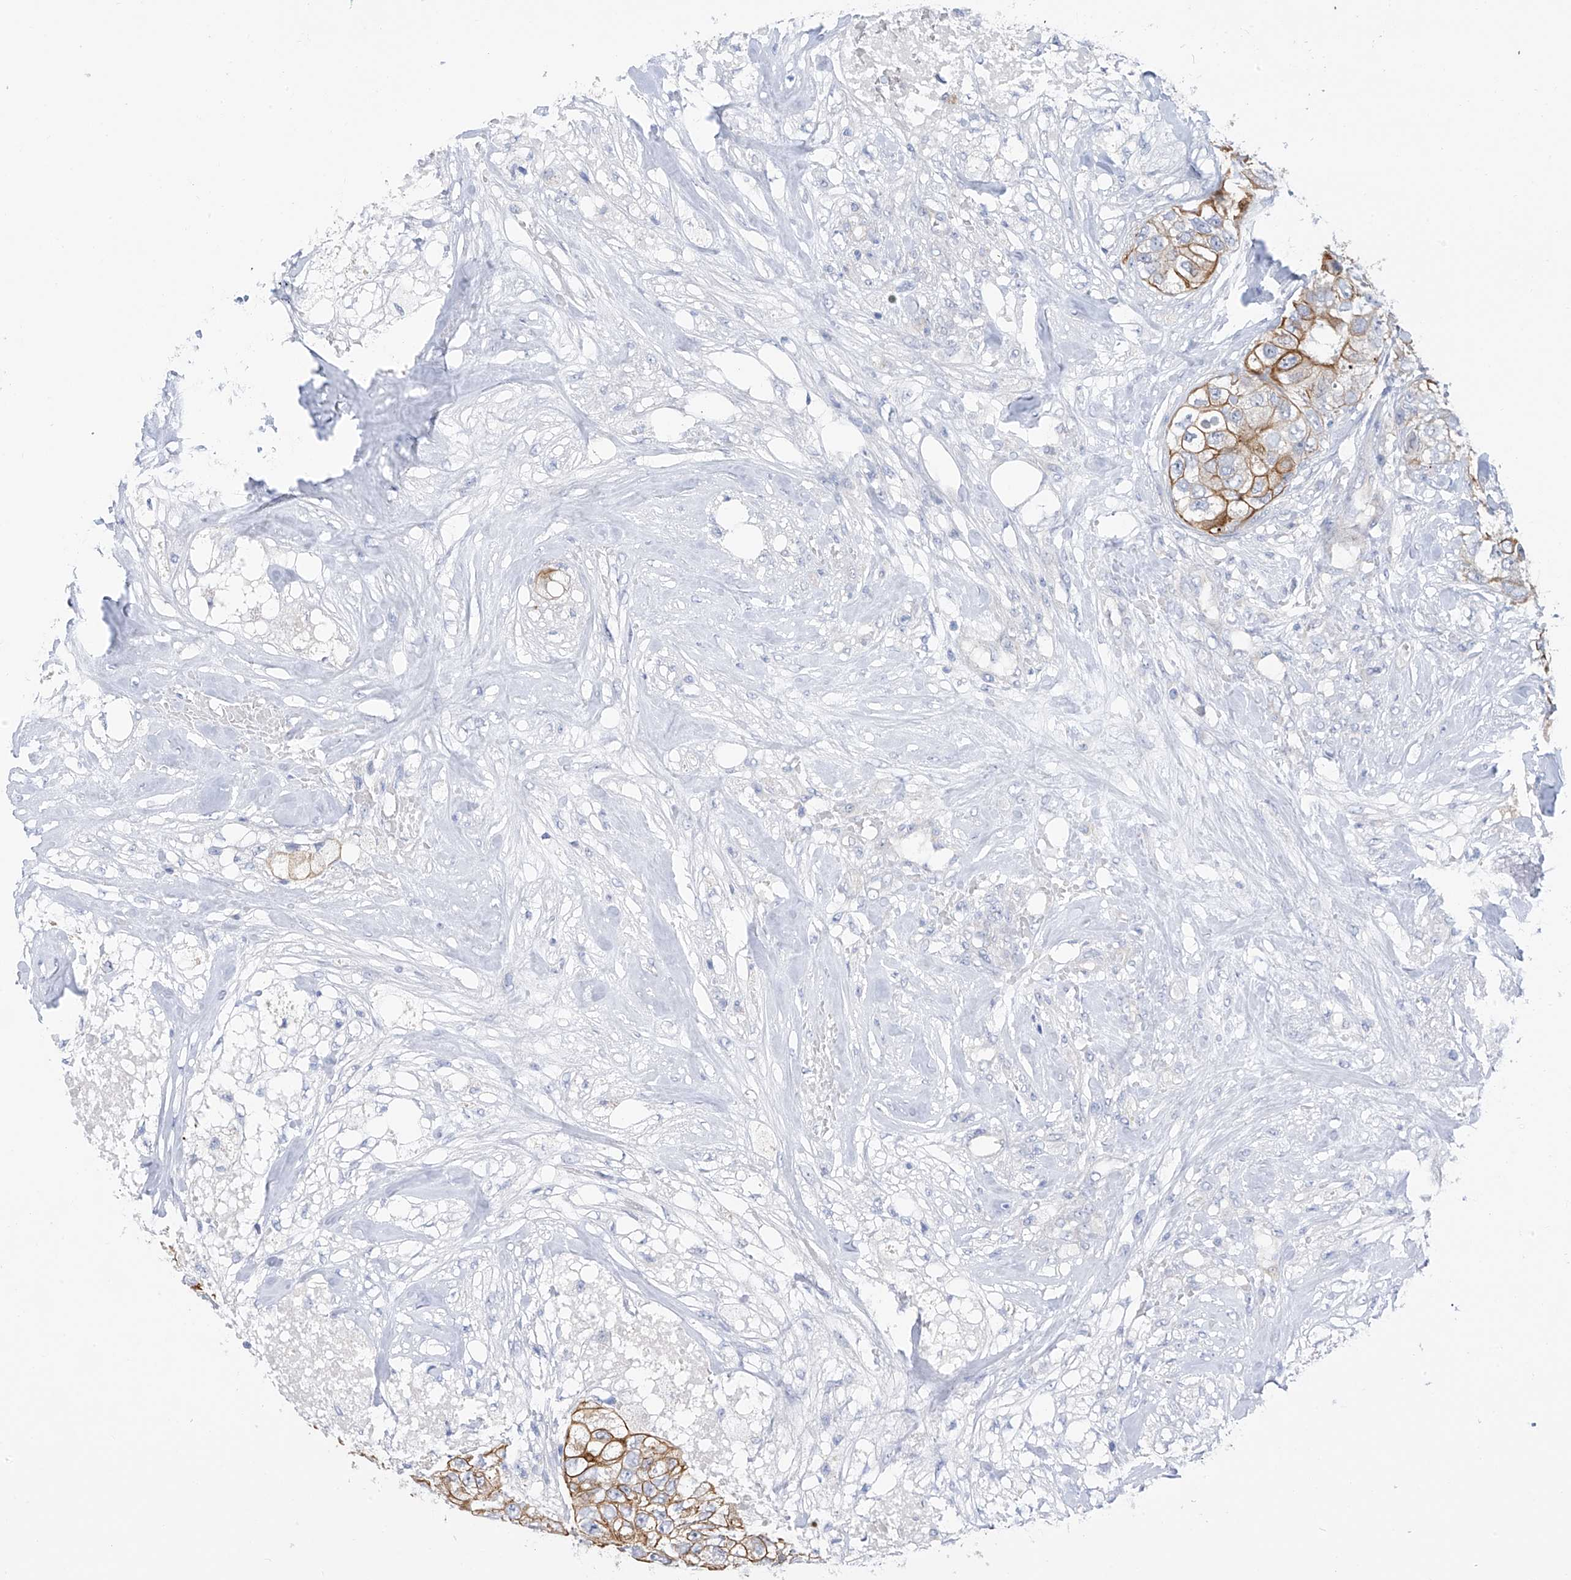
{"staining": {"intensity": "moderate", "quantity": ">75%", "location": "cytoplasmic/membranous"}, "tissue": "breast cancer", "cell_type": "Tumor cells", "image_type": "cancer", "snomed": [{"axis": "morphology", "description": "Duct carcinoma"}, {"axis": "topography", "description": "Breast"}], "caption": "Intraductal carcinoma (breast) stained with a brown dye shows moderate cytoplasmic/membranous positive staining in about >75% of tumor cells.", "gene": "PIK3C2B", "patient": {"sex": "female", "age": 62}}